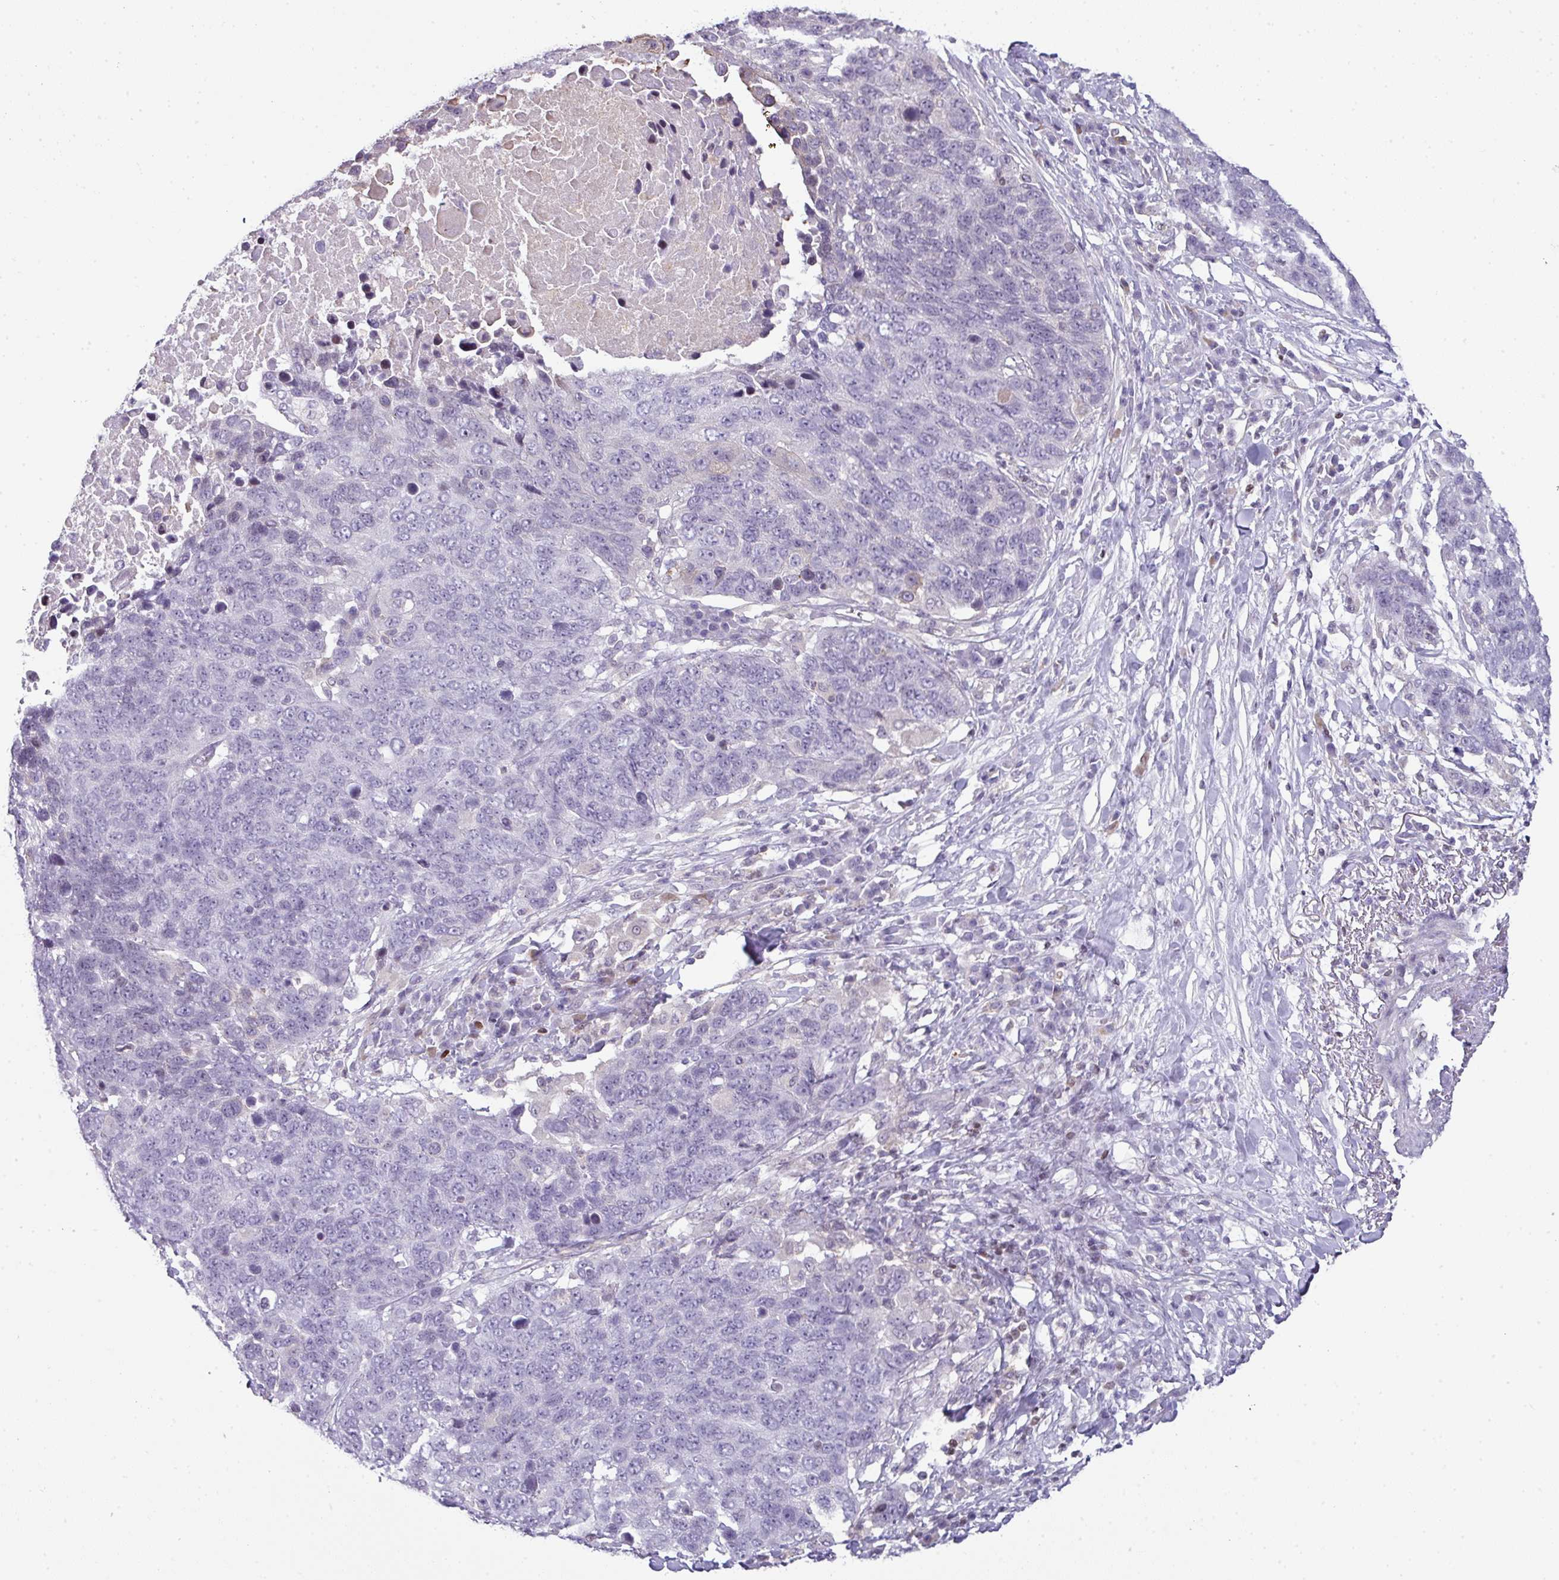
{"staining": {"intensity": "negative", "quantity": "none", "location": "none"}, "tissue": "lung cancer", "cell_type": "Tumor cells", "image_type": "cancer", "snomed": [{"axis": "morphology", "description": "Normal tissue, NOS"}, {"axis": "morphology", "description": "Squamous cell carcinoma, NOS"}, {"axis": "topography", "description": "Lymph node"}, {"axis": "topography", "description": "Lung"}], "caption": "The image reveals no significant expression in tumor cells of squamous cell carcinoma (lung).", "gene": "STAT5A", "patient": {"sex": "male", "age": 66}}